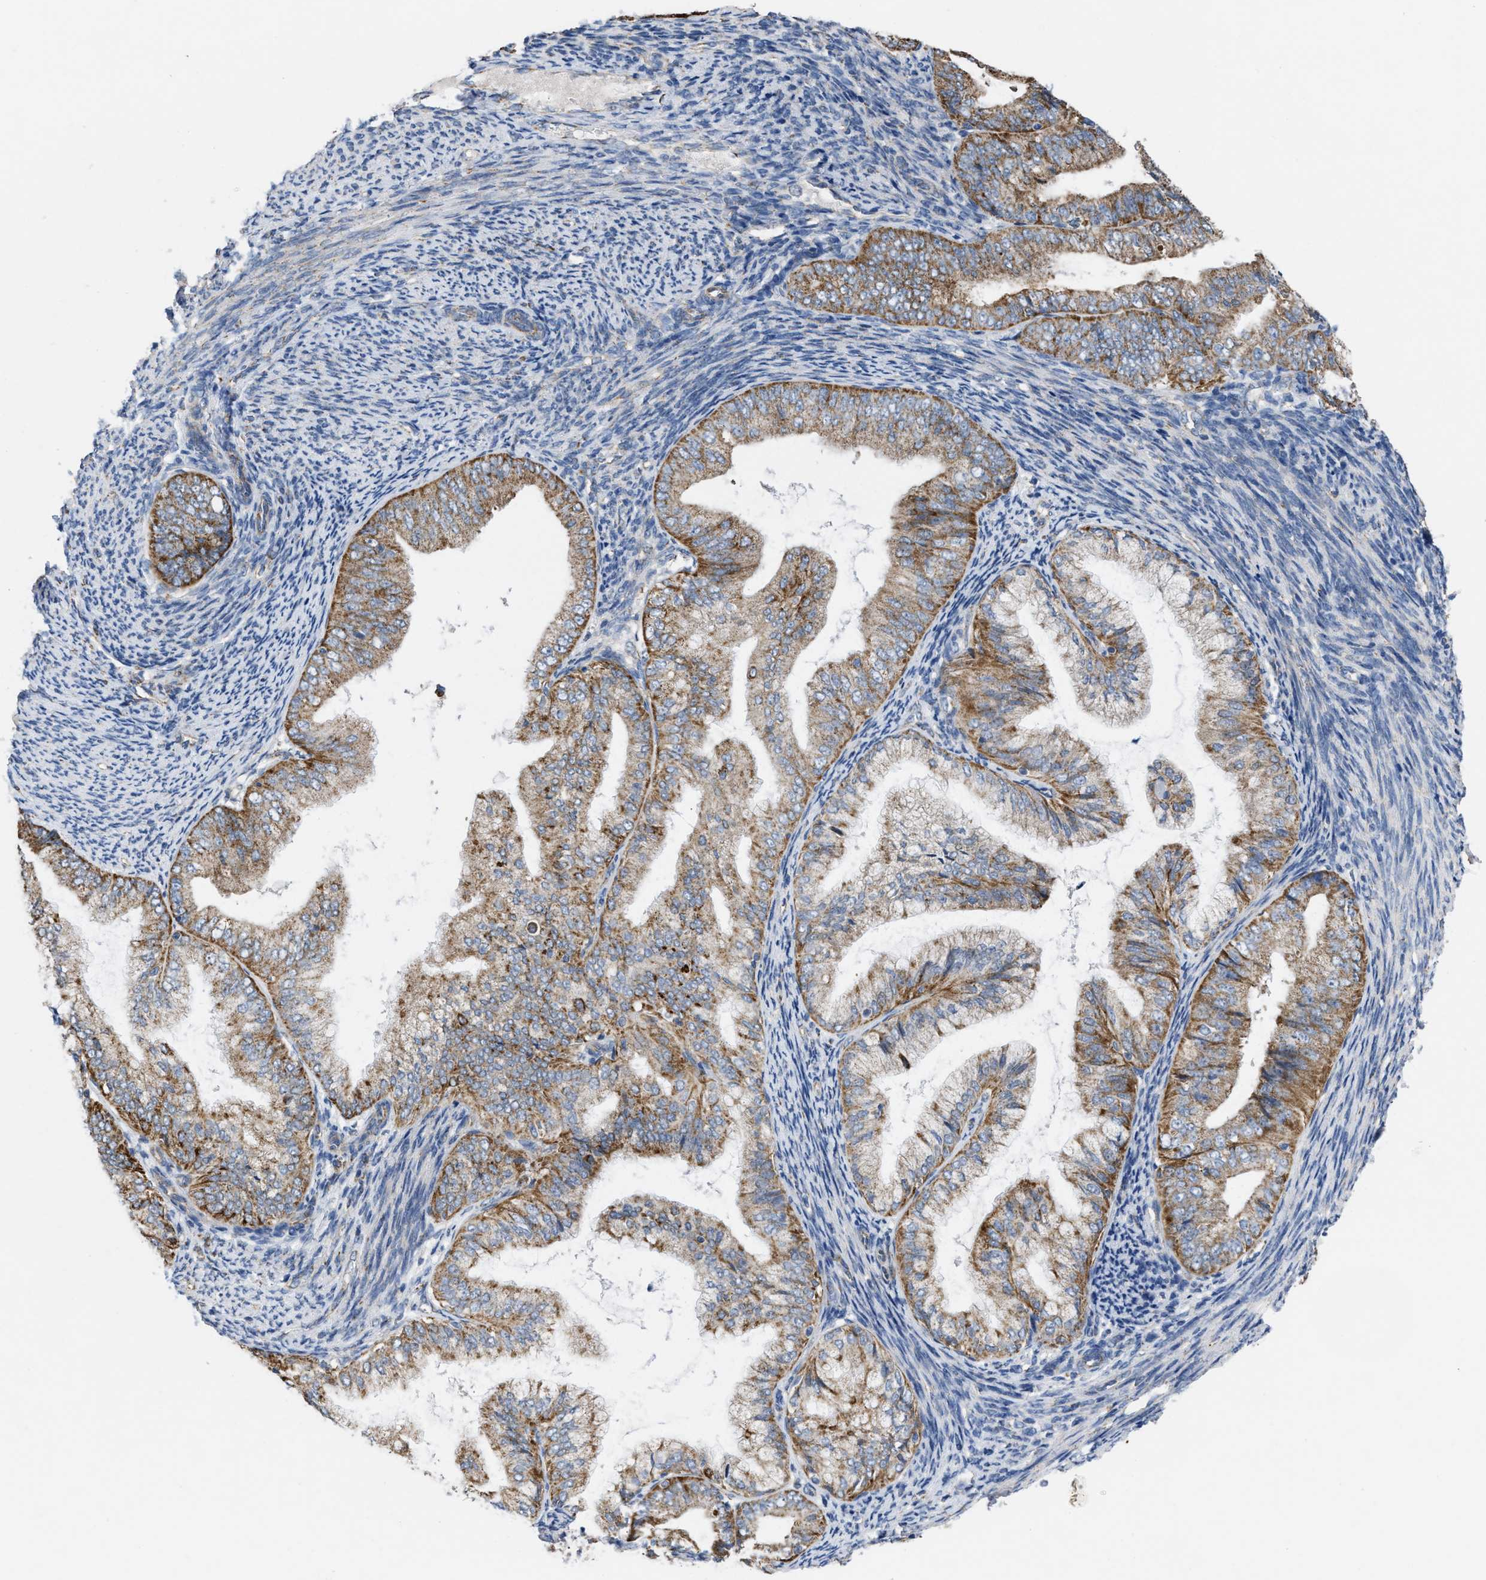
{"staining": {"intensity": "moderate", "quantity": ">75%", "location": "cytoplasmic/membranous"}, "tissue": "endometrial cancer", "cell_type": "Tumor cells", "image_type": "cancer", "snomed": [{"axis": "morphology", "description": "Adenocarcinoma, NOS"}, {"axis": "topography", "description": "Endometrium"}], "caption": "Immunohistochemistry (IHC) histopathology image of human endometrial cancer stained for a protein (brown), which exhibits medium levels of moderate cytoplasmic/membranous positivity in approximately >75% of tumor cells.", "gene": "BCL10", "patient": {"sex": "female", "age": 63}}